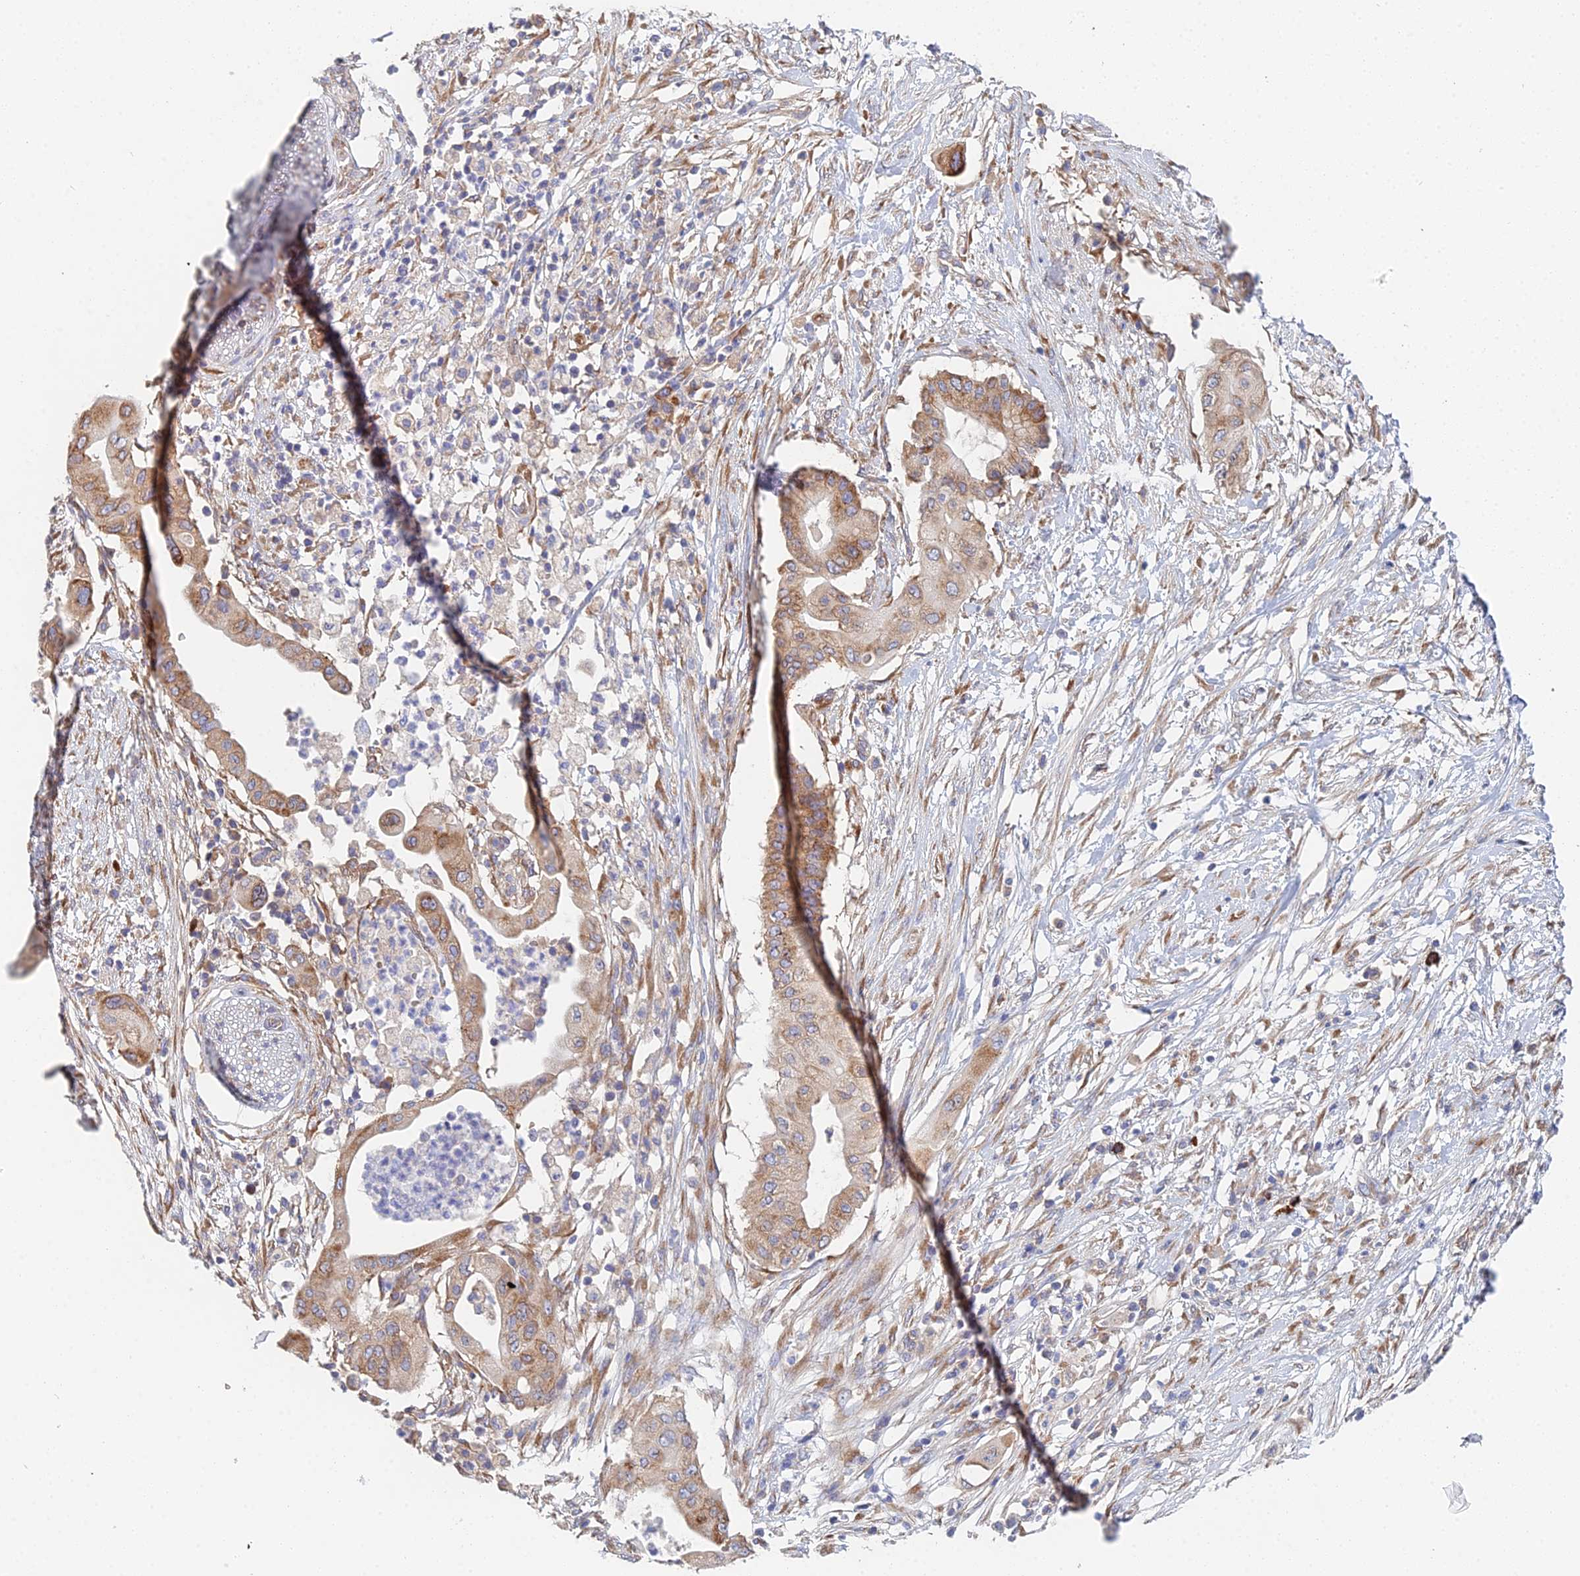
{"staining": {"intensity": "moderate", "quantity": ">75%", "location": "cytoplasmic/membranous"}, "tissue": "pancreatic cancer", "cell_type": "Tumor cells", "image_type": "cancer", "snomed": [{"axis": "morphology", "description": "Adenocarcinoma, NOS"}, {"axis": "topography", "description": "Pancreas"}], "caption": "Pancreatic cancer (adenocarcinoma) was stained to show a protein in brown. There is medium levels of moderate cytoplasmic/membranous positivity in approximately >75% of tumor cells.", "gene": "ELOF1", "patient": {"sex": "male", "age": 68}}